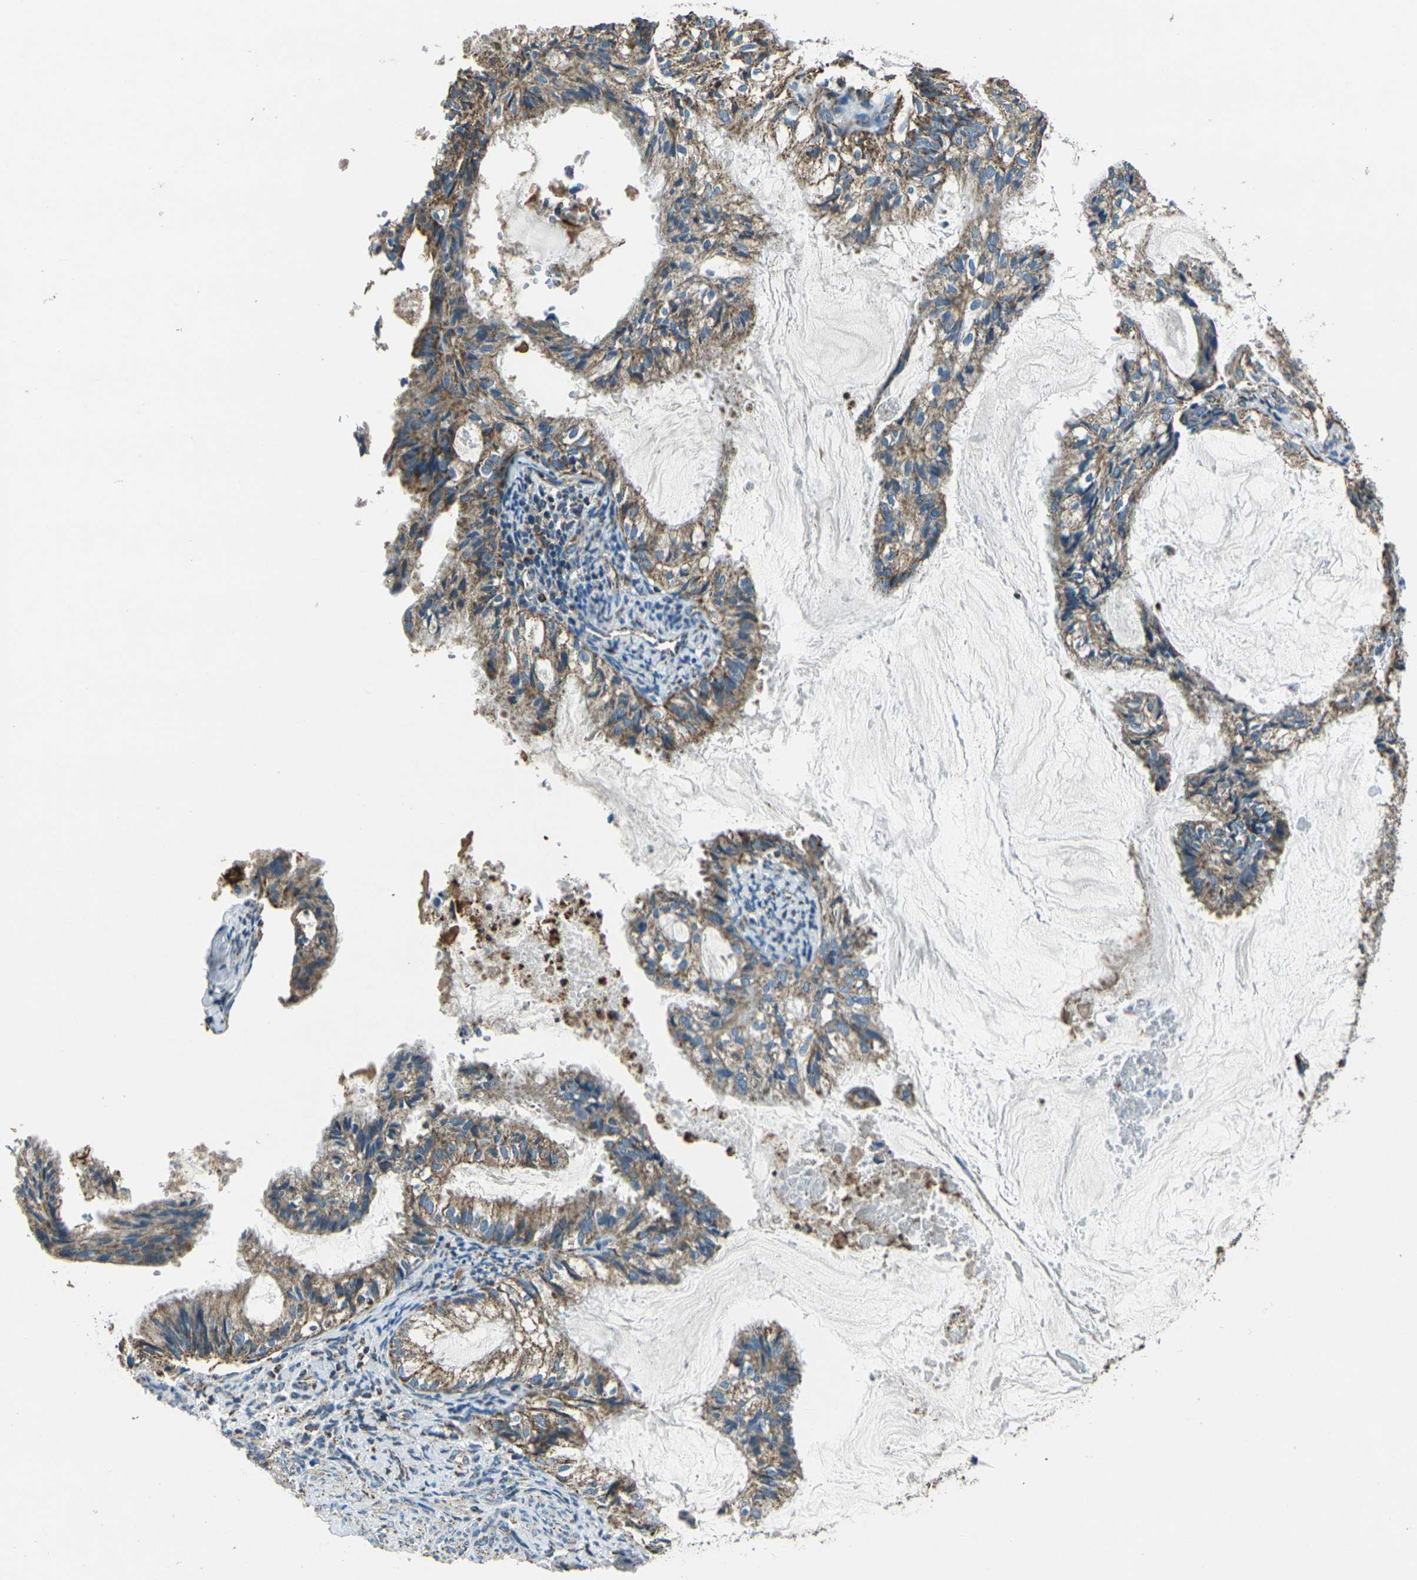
{"staining": {"intensity": "moderate", "quantity": ">75%", "location": "cytoplasmic/membranous"}, "tissue": "cervical cancer", "cell_type": "Tumor cells", "image_type": "cancer", "snomed": [{"axis": "morphology", "description": "Normal tissue, NOS"}, {"axis": "morphology", "description": "Adenocarcinoma, NOS"}, {"axis": "topography", "description": "Cervix"}, {"axis": "topography", "description": "Endometrium"}], "caption": "Human cervical cancer stained with a brown dye reveals moderate cytoplasmic/membranous positive expression in approximately >75% of tumor cells.", "gene": "IRF3", "patient": {"sex": "female", "age": 86}}